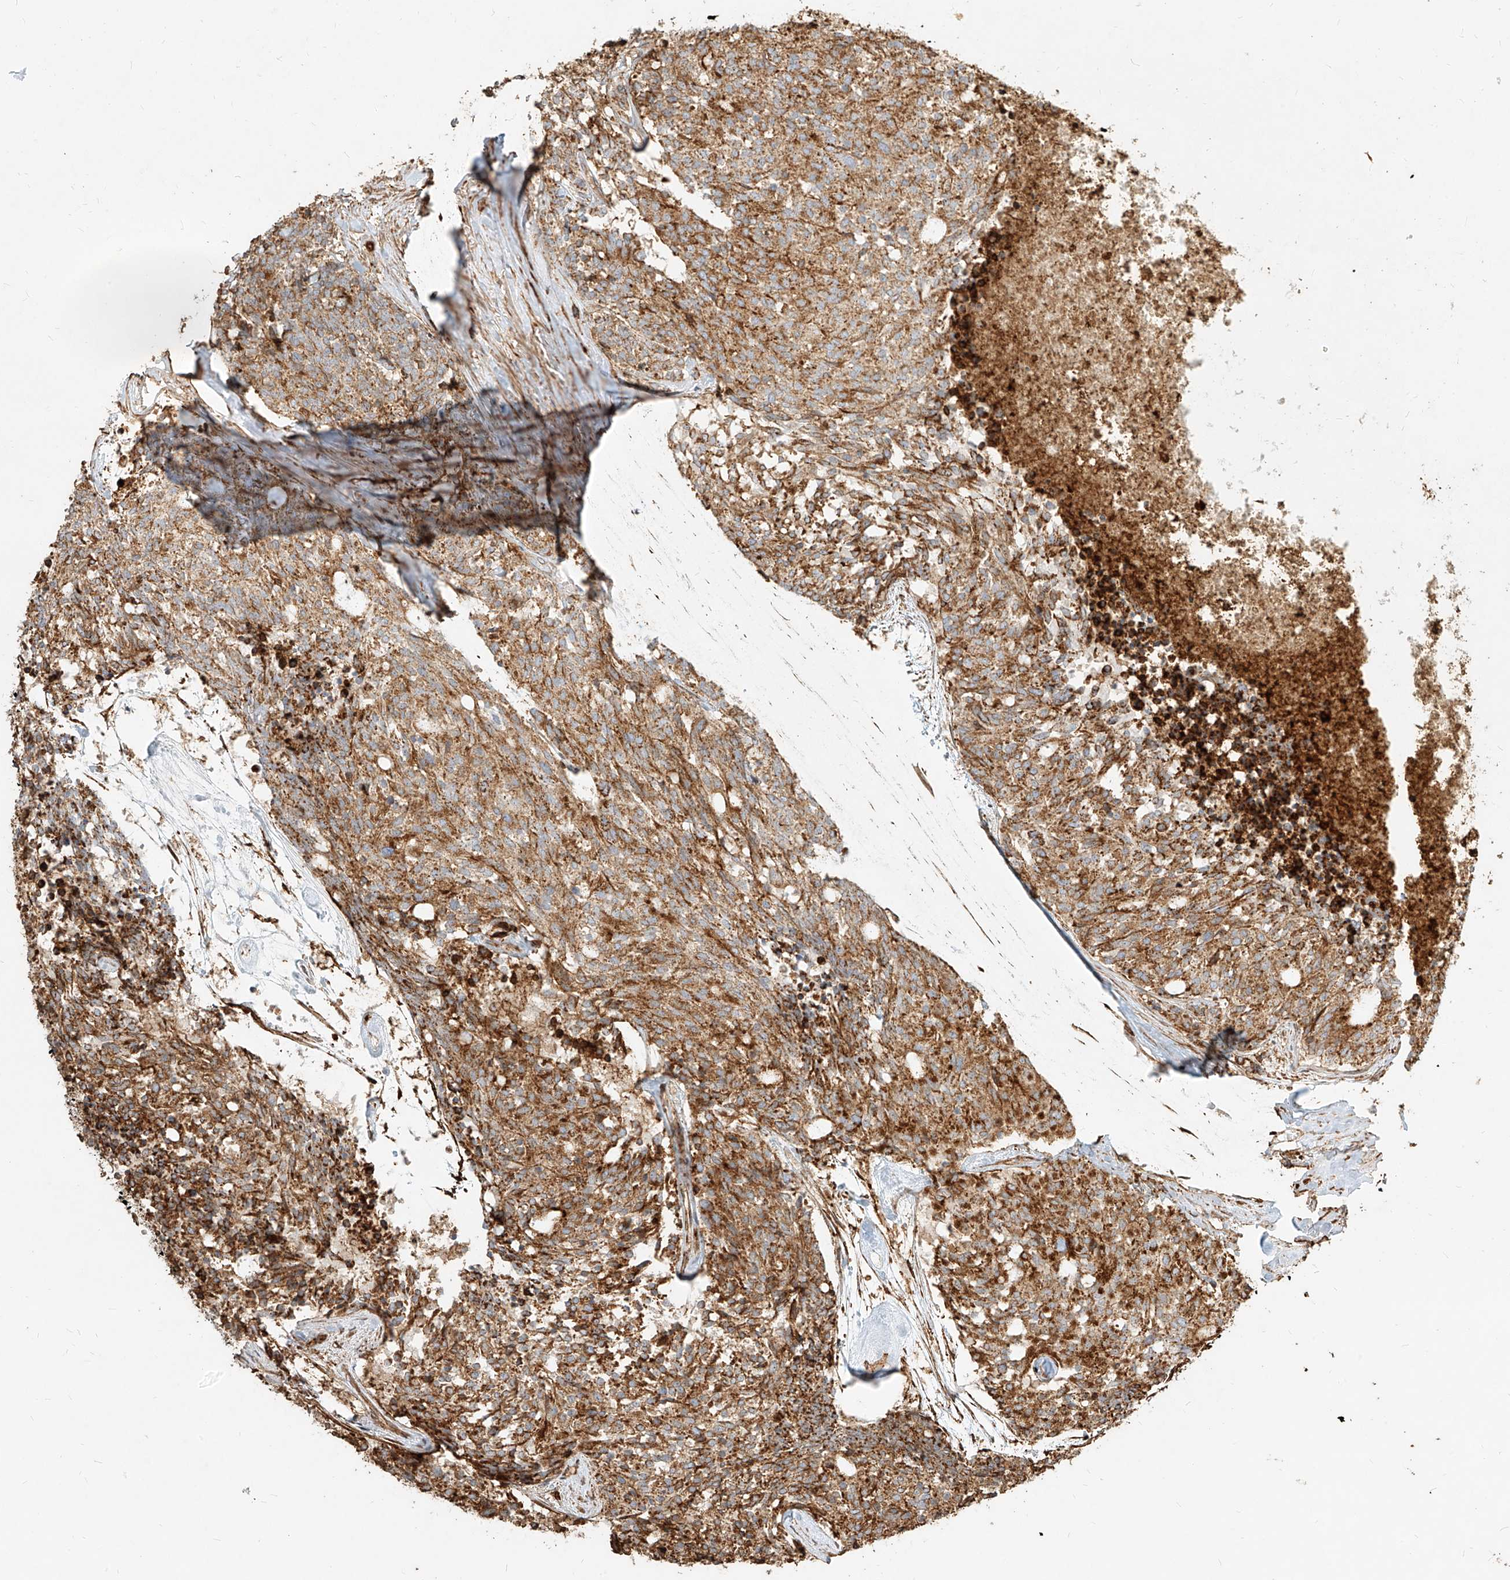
{"staining": {"intensity": "moderate", "quantity": ">75%", "location": "cytoplasmic/membranous"}, "tissue": "carcinoid", "cell_type": "Tumor cells", "image_type": "cancer", "snomed": [{"axis": "morphology", "description": "Carcinoid, malignant, NOS"}, {"axis": "topography", "description": "Pancreas"}], "caption": "A brown stain highlights moderate cytoplasmic/membranous staining of a protein in carcinoid (malignant) tumor cells.", "gene": "MTX2", "patient": {"sex": "female", "age": 54}}